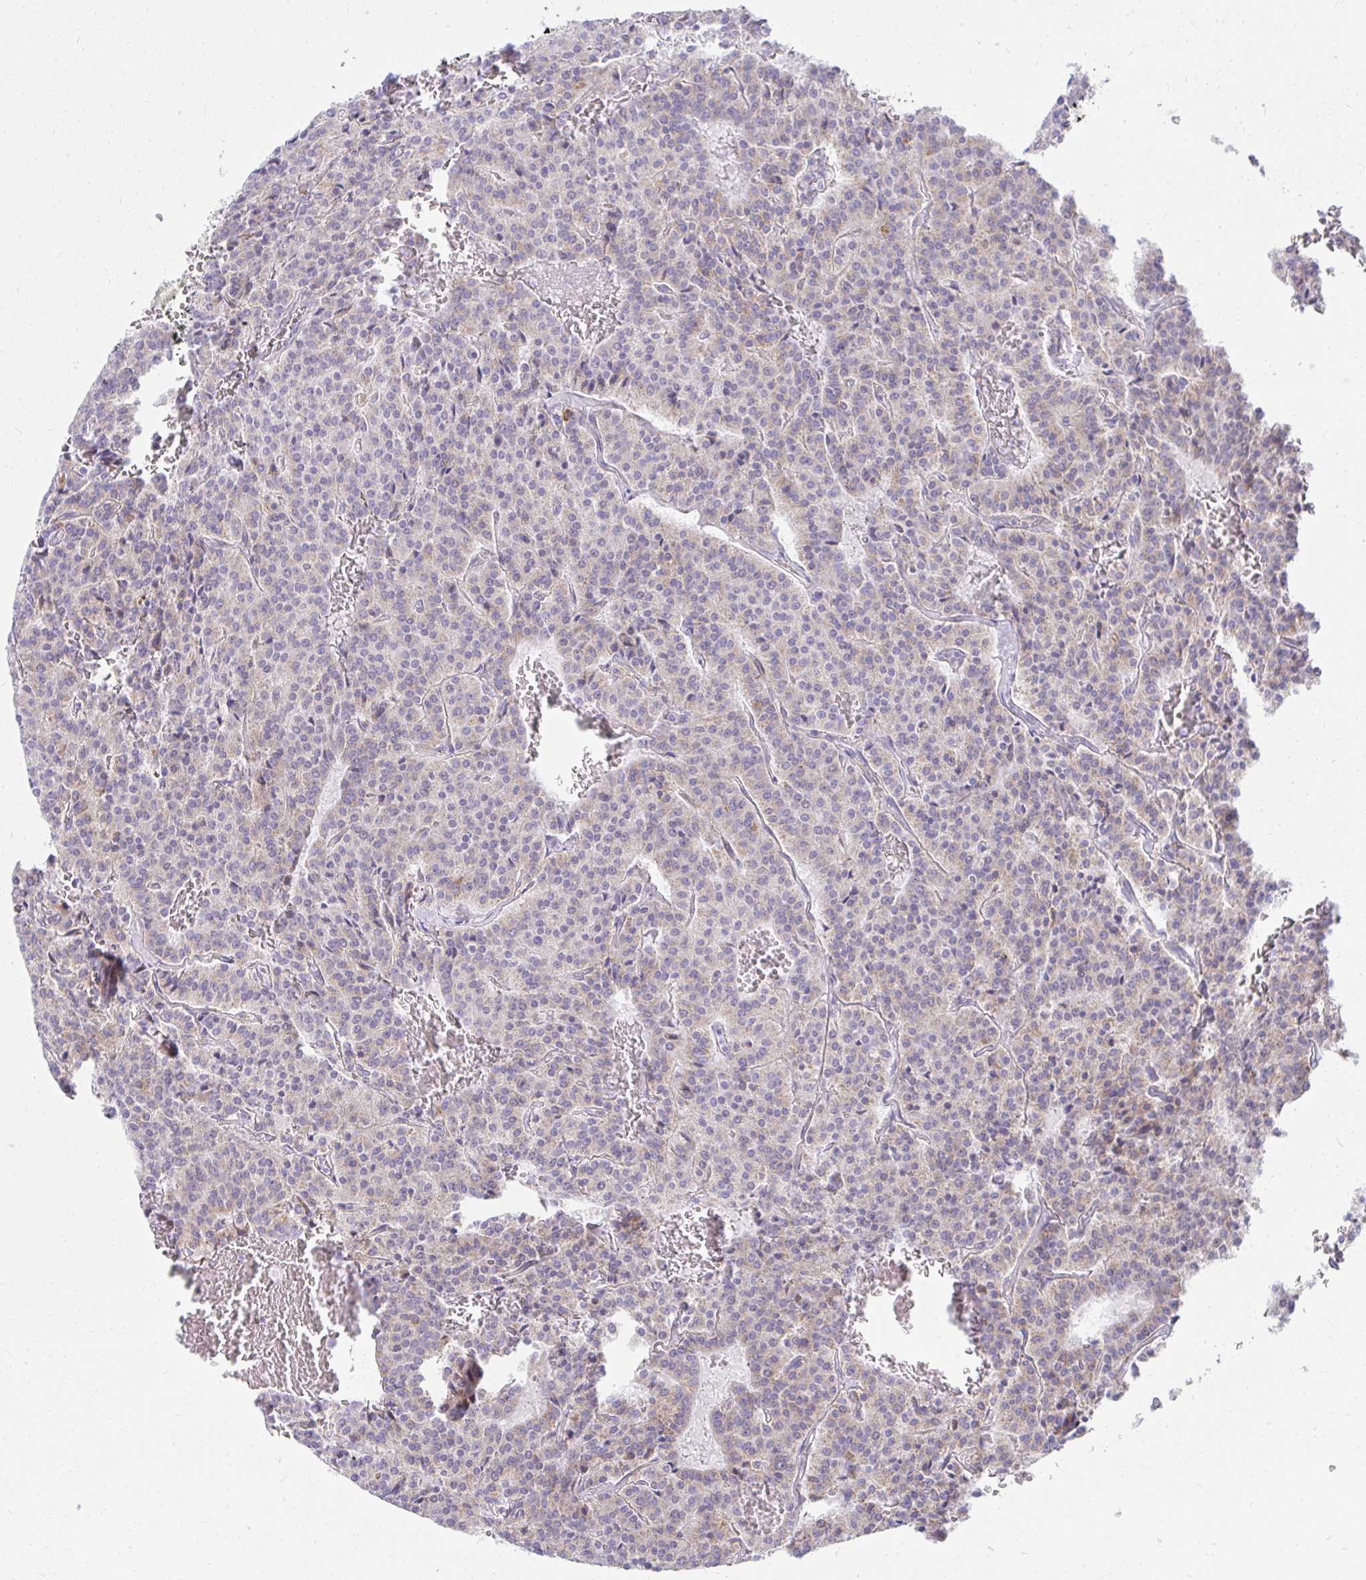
{"staining": {"intensity": "weak", "quantity": "<25%", "location": "cytoplasmic/membranous"}, "tissue": "carcinoid", "cell_type": "Tumor cells", "image_type": "cancer", "snomed": [{"axis": "morphology", "description": "Carcinoid, malignant, NOS"}, {"axis": "topography", "description": "Lung"}], "caption": "Tumor cells show no significant positivity in carcinoid.", "gene": "PRRG3", "patient": {"sex": "male", "age": 70}}